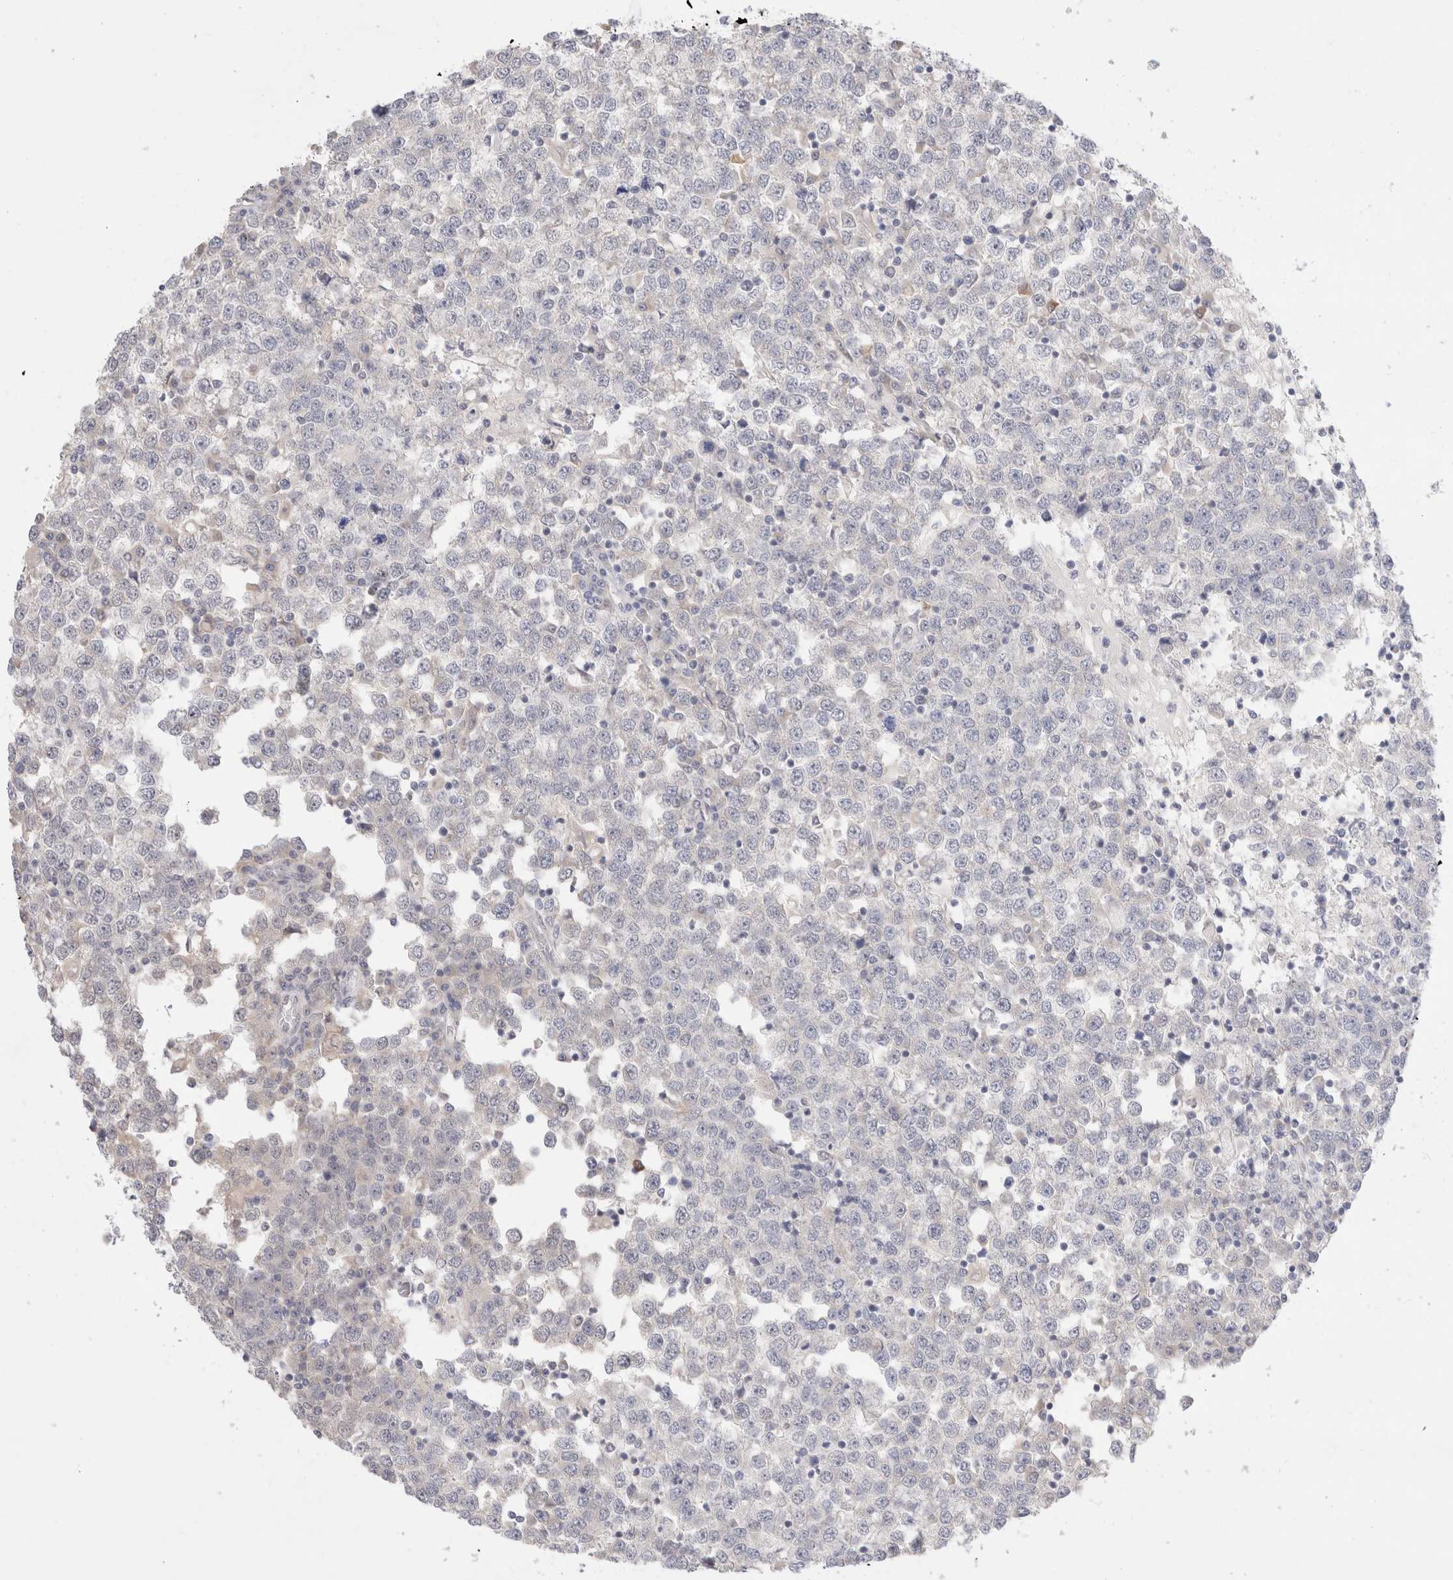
{"staining": {"intensity": "negative", "quantity": "none", "location": "none"}, "tissue": "testis cancer", "cell_type": "Tumor cells", "image_type": "cancer", "snomed": [{"axis": "morphology", "description": "Seminoma, NOS"}, {"axis": "topography", "description": "Testis"}], "caption": "Tumor cells show no significant protein staining in seminoma (testis).", "gene": "SPATA20", "patient": {"sex": "male", "age": 65}}